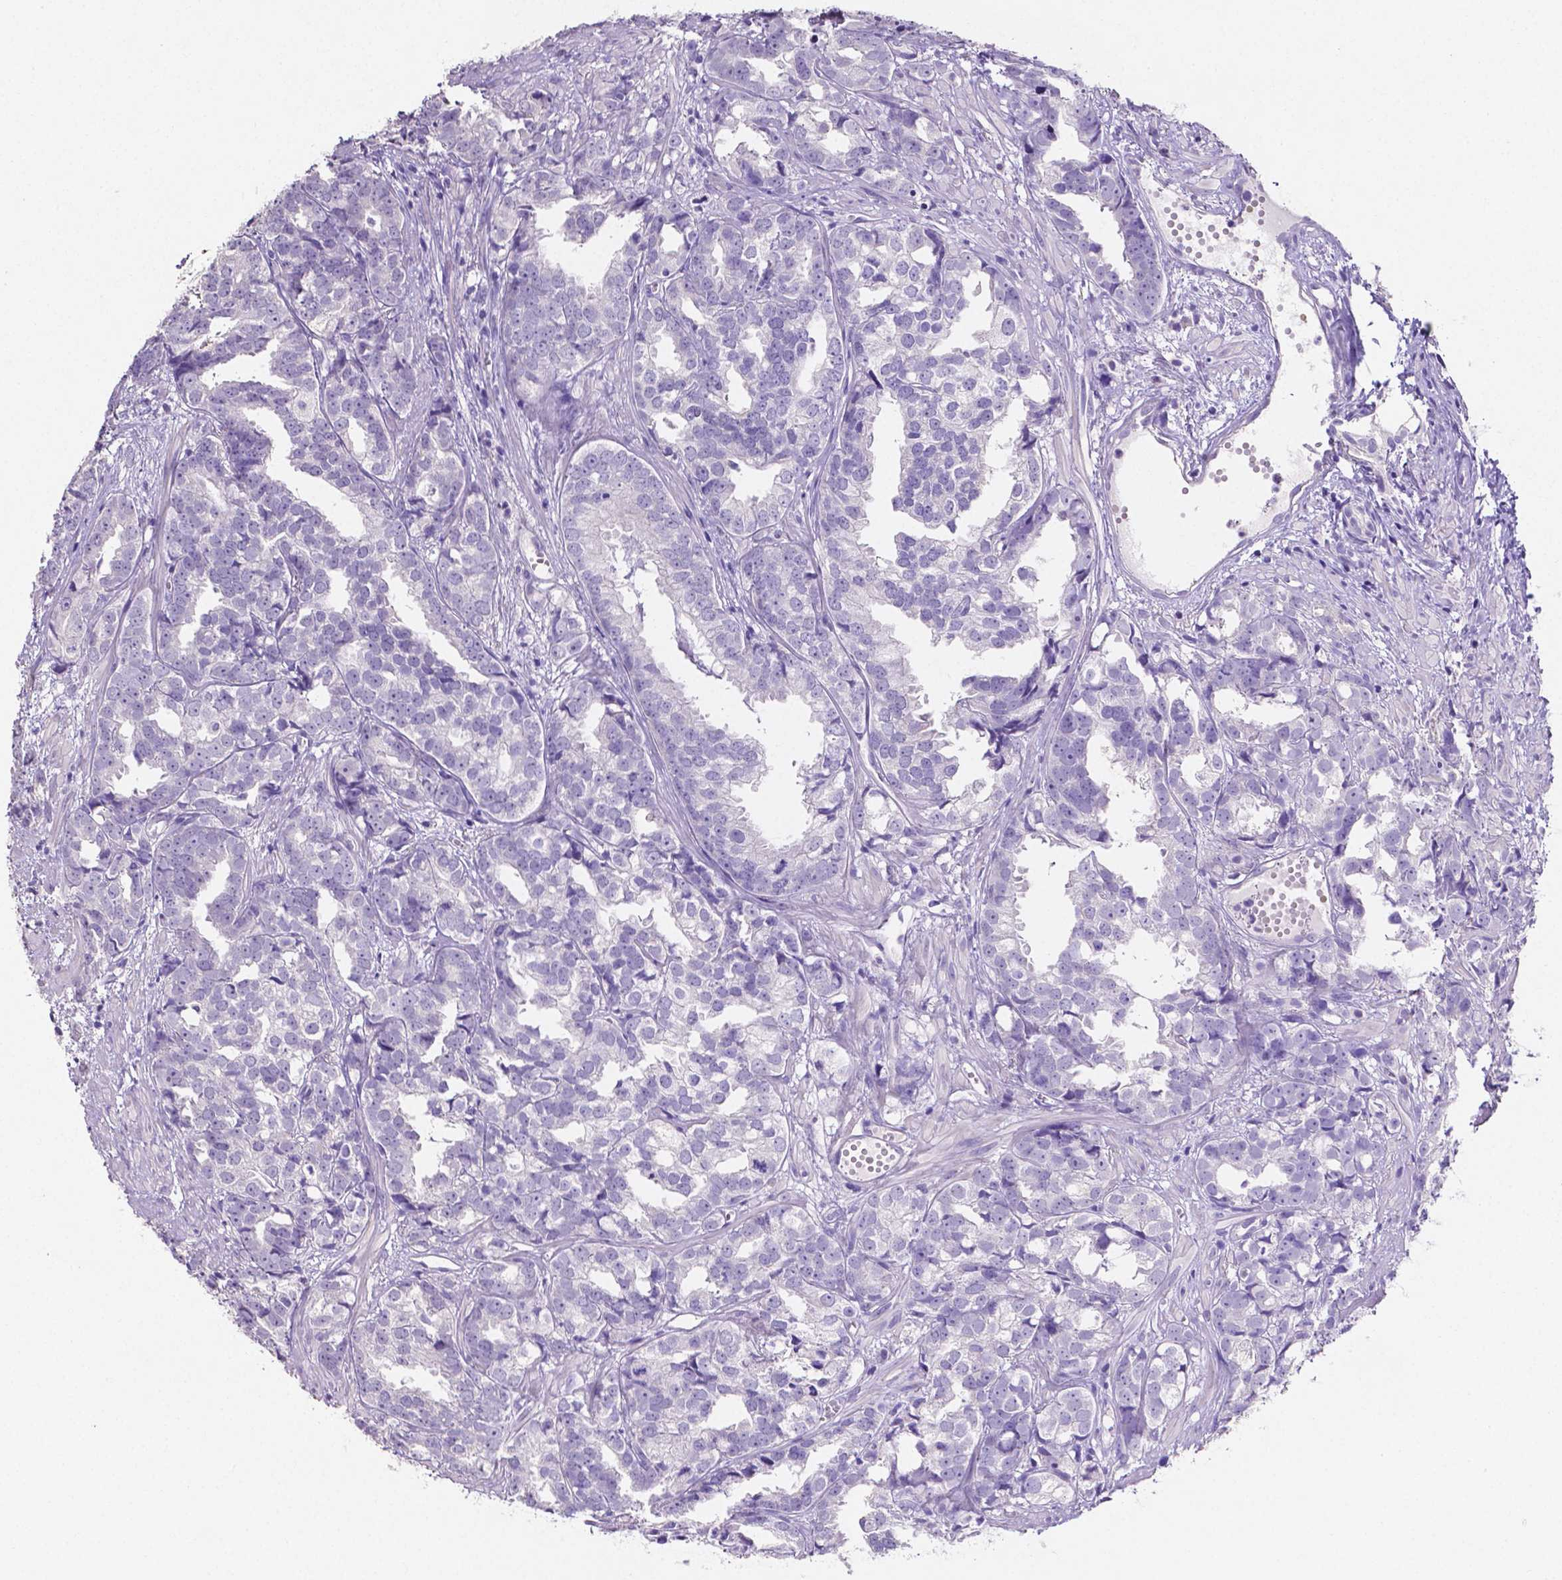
{"staining": {"intensity": "negative", "quantity": "none", "location": "none"}, "tissue": "prostate cancer", "cell_type": "Tumor cells", "image_type": "cancer", "snomed": [{"axis": "morphology", "description": "Adenocarcinoma, High grade"}, {"axis": "topography", "description": "Prostate"}], "caption": "High magnification brightfield microscopy of high-grade adenocarcinoma (prostate) stained with DAB (brown) and counterstained with hematoxylin (blue): tumor cells show no significant staining.", "gene": "SLC22A2", "patient": {"sex": "male", "age": 79}}